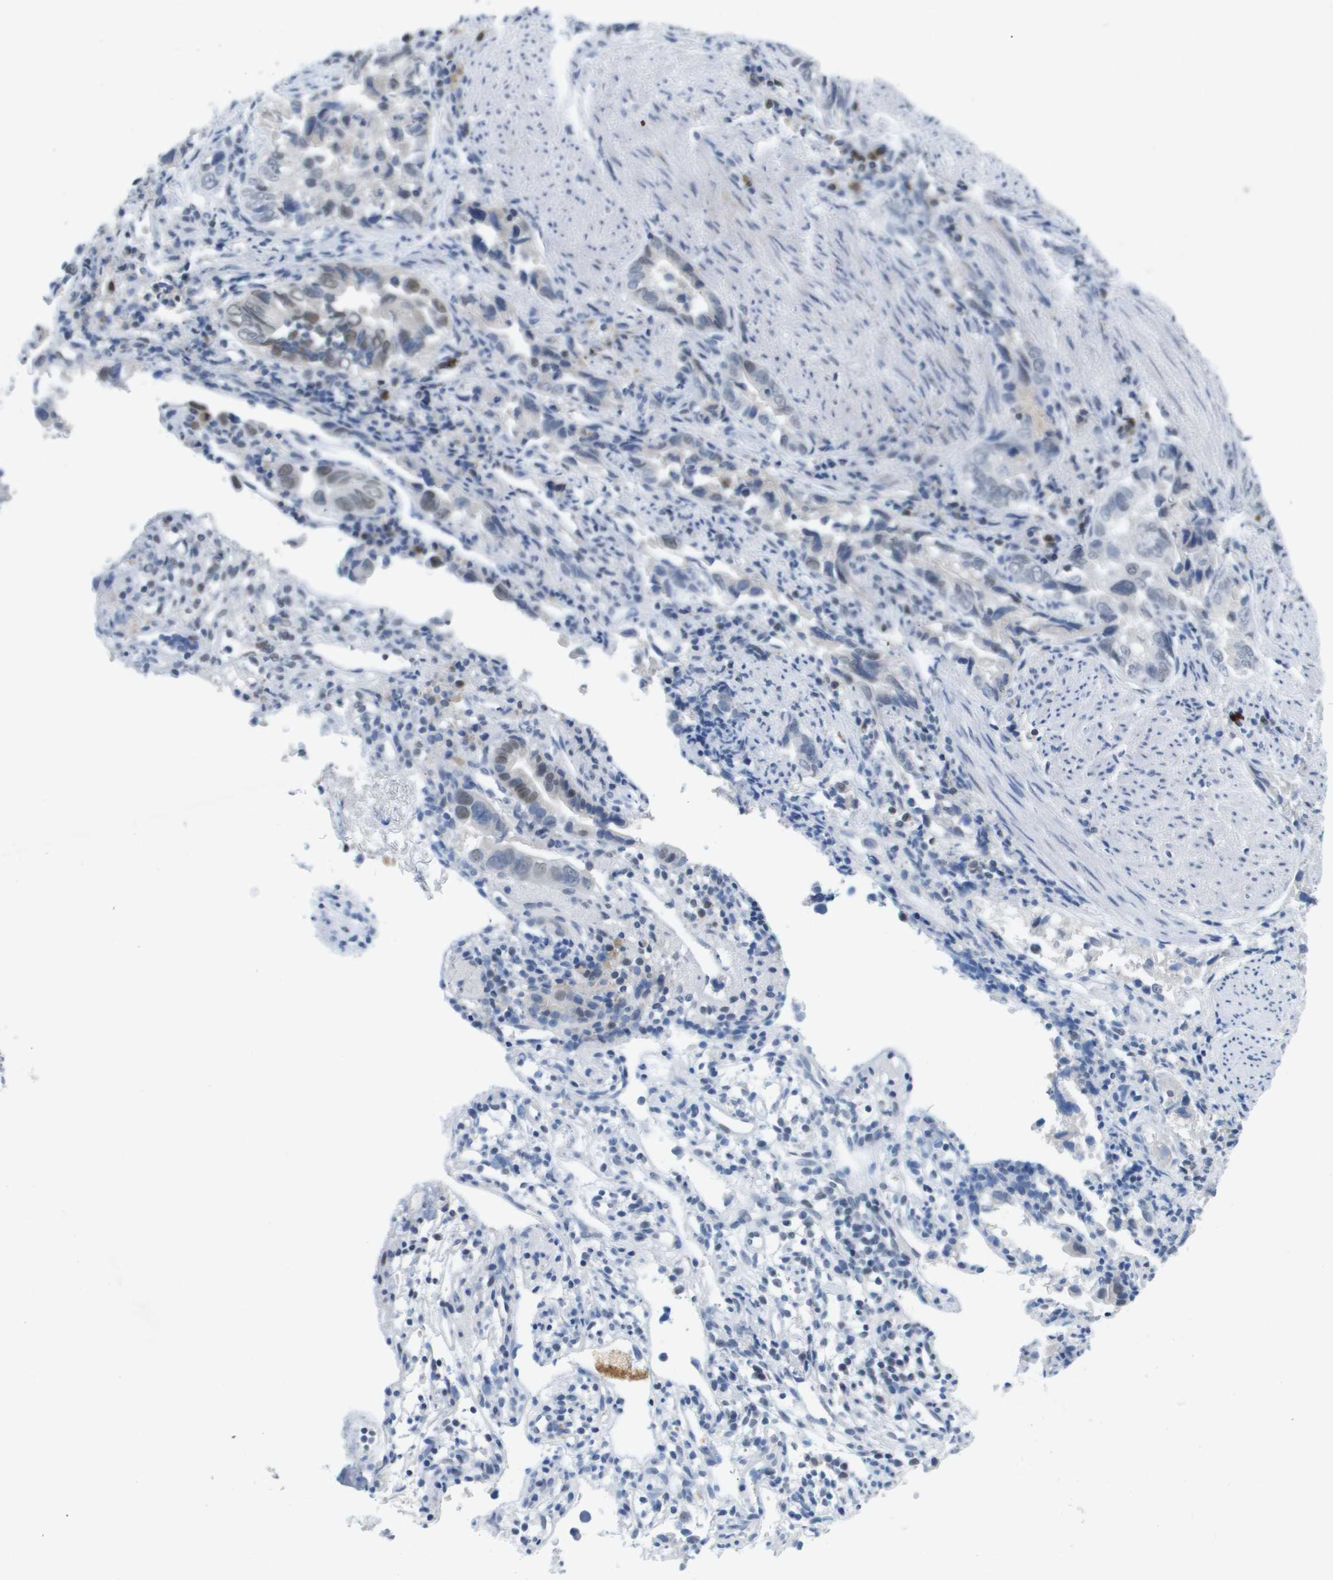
{"staining": {"intensity": "weak", "quantity": "<25%", "location": "nuclear"}, "tissue": "liver cancer", "cell_type": "Tumor cells", "image_type": "cancer", "snomed": [{"axis": "morphology", "description": "Cholangiocarcinoma"}, {"axis": "topography", "description": "Liver"}], "caption": "Tumor cells show no significant expression in cholangiocarcinoma (liver).", "gene": "TP53RK", "patient": {"sex": "female", "age": 79}}